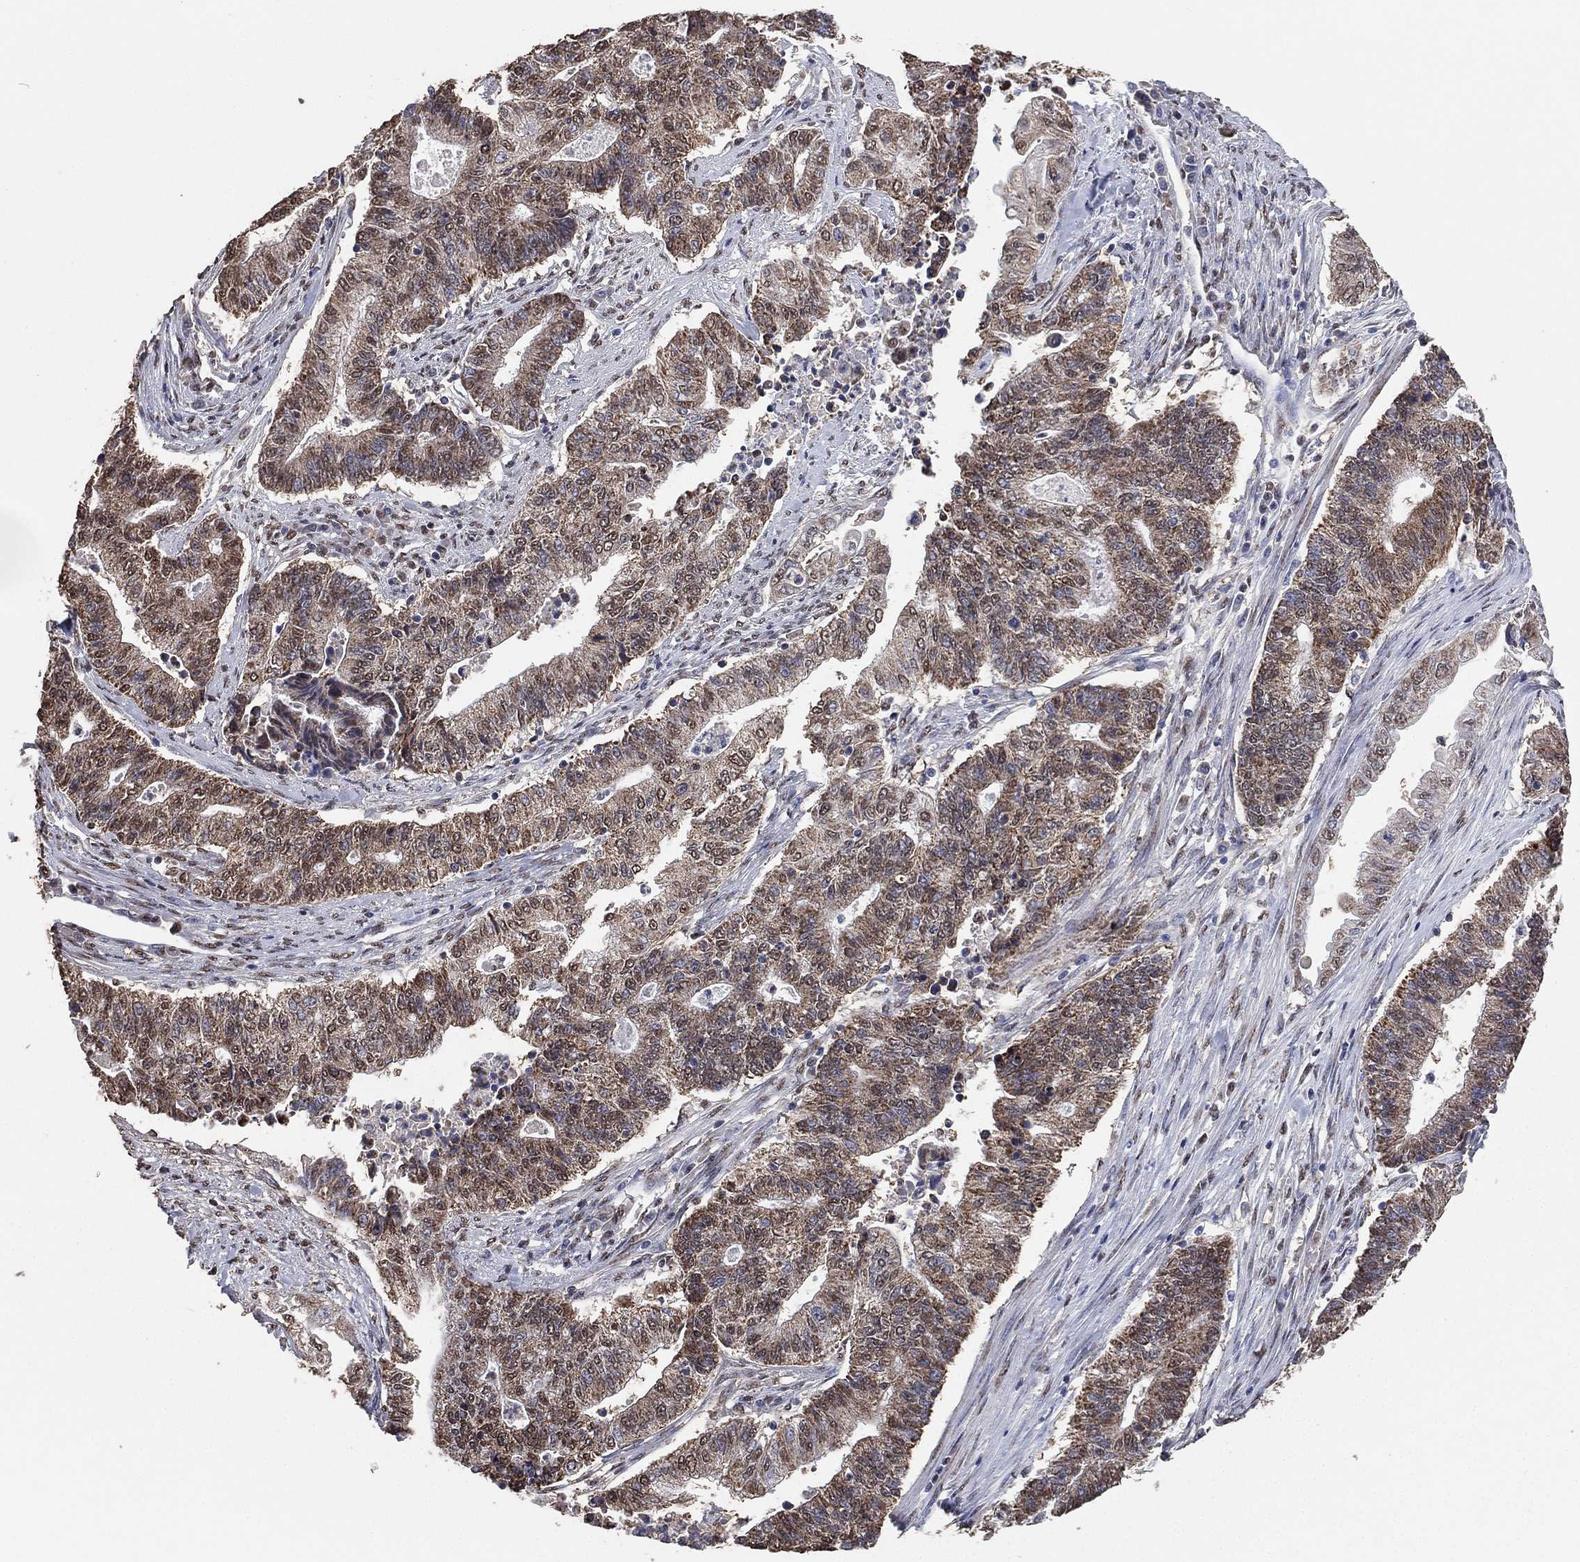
{"staining": {"intensity": "weak", "quantity": "25%-75%", "location": "cytoplasmic/membranous,nuclear"}, "tissue": "endometrial cancer", "cell_type": "Tumor cells", "image_type": "cancer", "snomed": [{"axis": "morphology", "description": "Adenocarcinoma, NOS"}, {"axis": "topography", "description": "Uterus"}, {"axis": "topography", "description": "Endometrium"}], "caption": "Protein expression analysis of human adenocarcinoma (endometrial) reveals weak cytoplasmic/membranous and nuclear staining in about 25%-75% of tumor cells. The staining was performed using DAB to visualize the protein expression in brown, while the nuclei were stained in blue with hematoxylin (Magnification: 20x).", "gene": "ALDH7A1", "patient": {"sex": "female", "age": 54}}